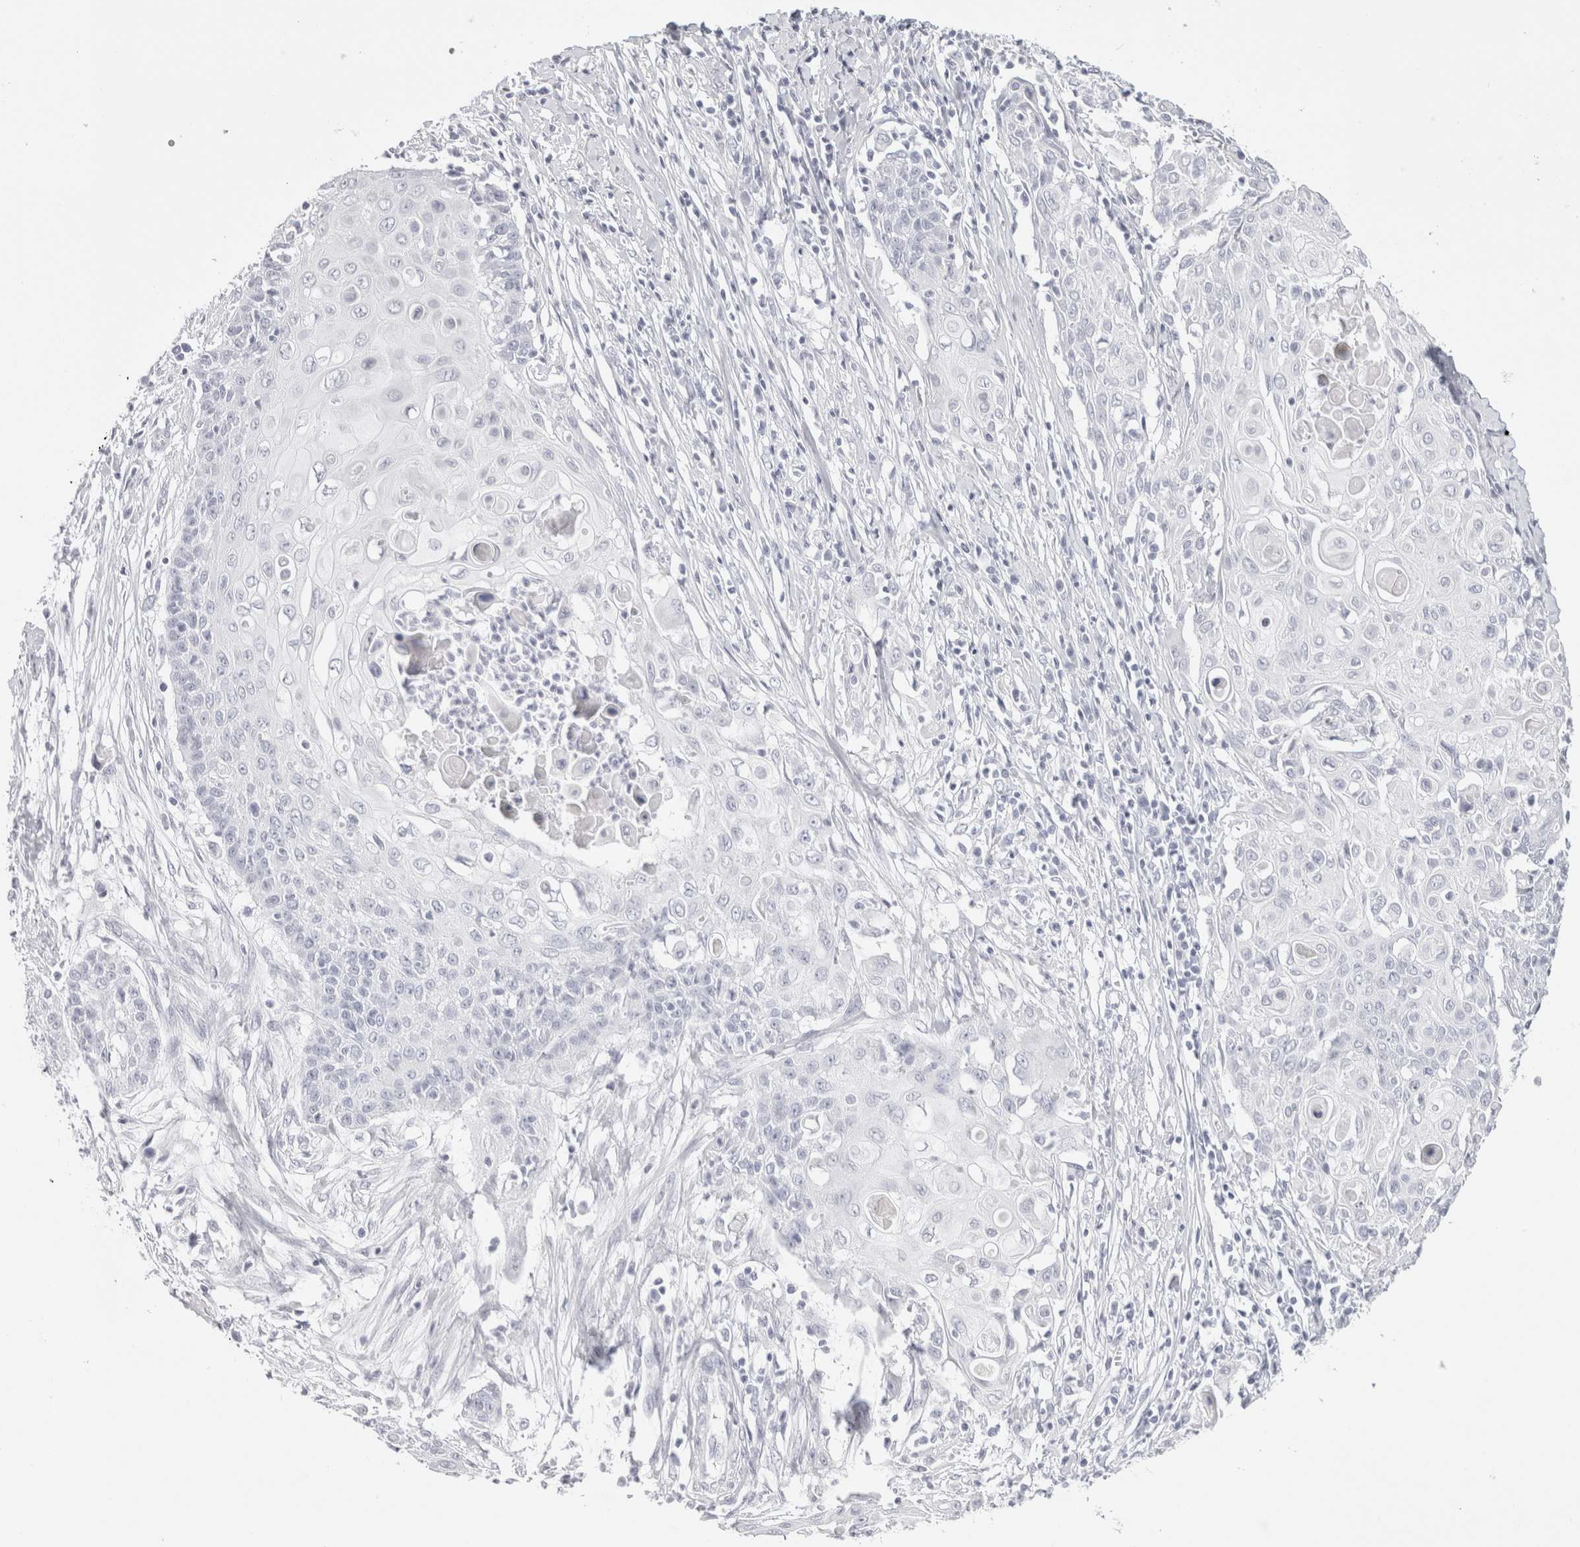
{"staining": {"intensity": "negative", "quantity": "none", "location": "none"}, "tissue": "cervical cancer", "cell_type": "Tumor cells", "image_type": "cancer", "snomed": [{"axis": "morphology", "description": "Squamous cell carcinoma, NOS"}, {"axis": "topography", "description": "Cervix"}], "caption": "Cervical squamous cell carcinoma was stained to show a protein in brown. There is no significant staining in tumor cells. (DAB immunohistochemistry visualized using brightfield microscopy, high magnification).", "gene": "GARIN1A", "patient": {"sex": "female", "age": 39}}